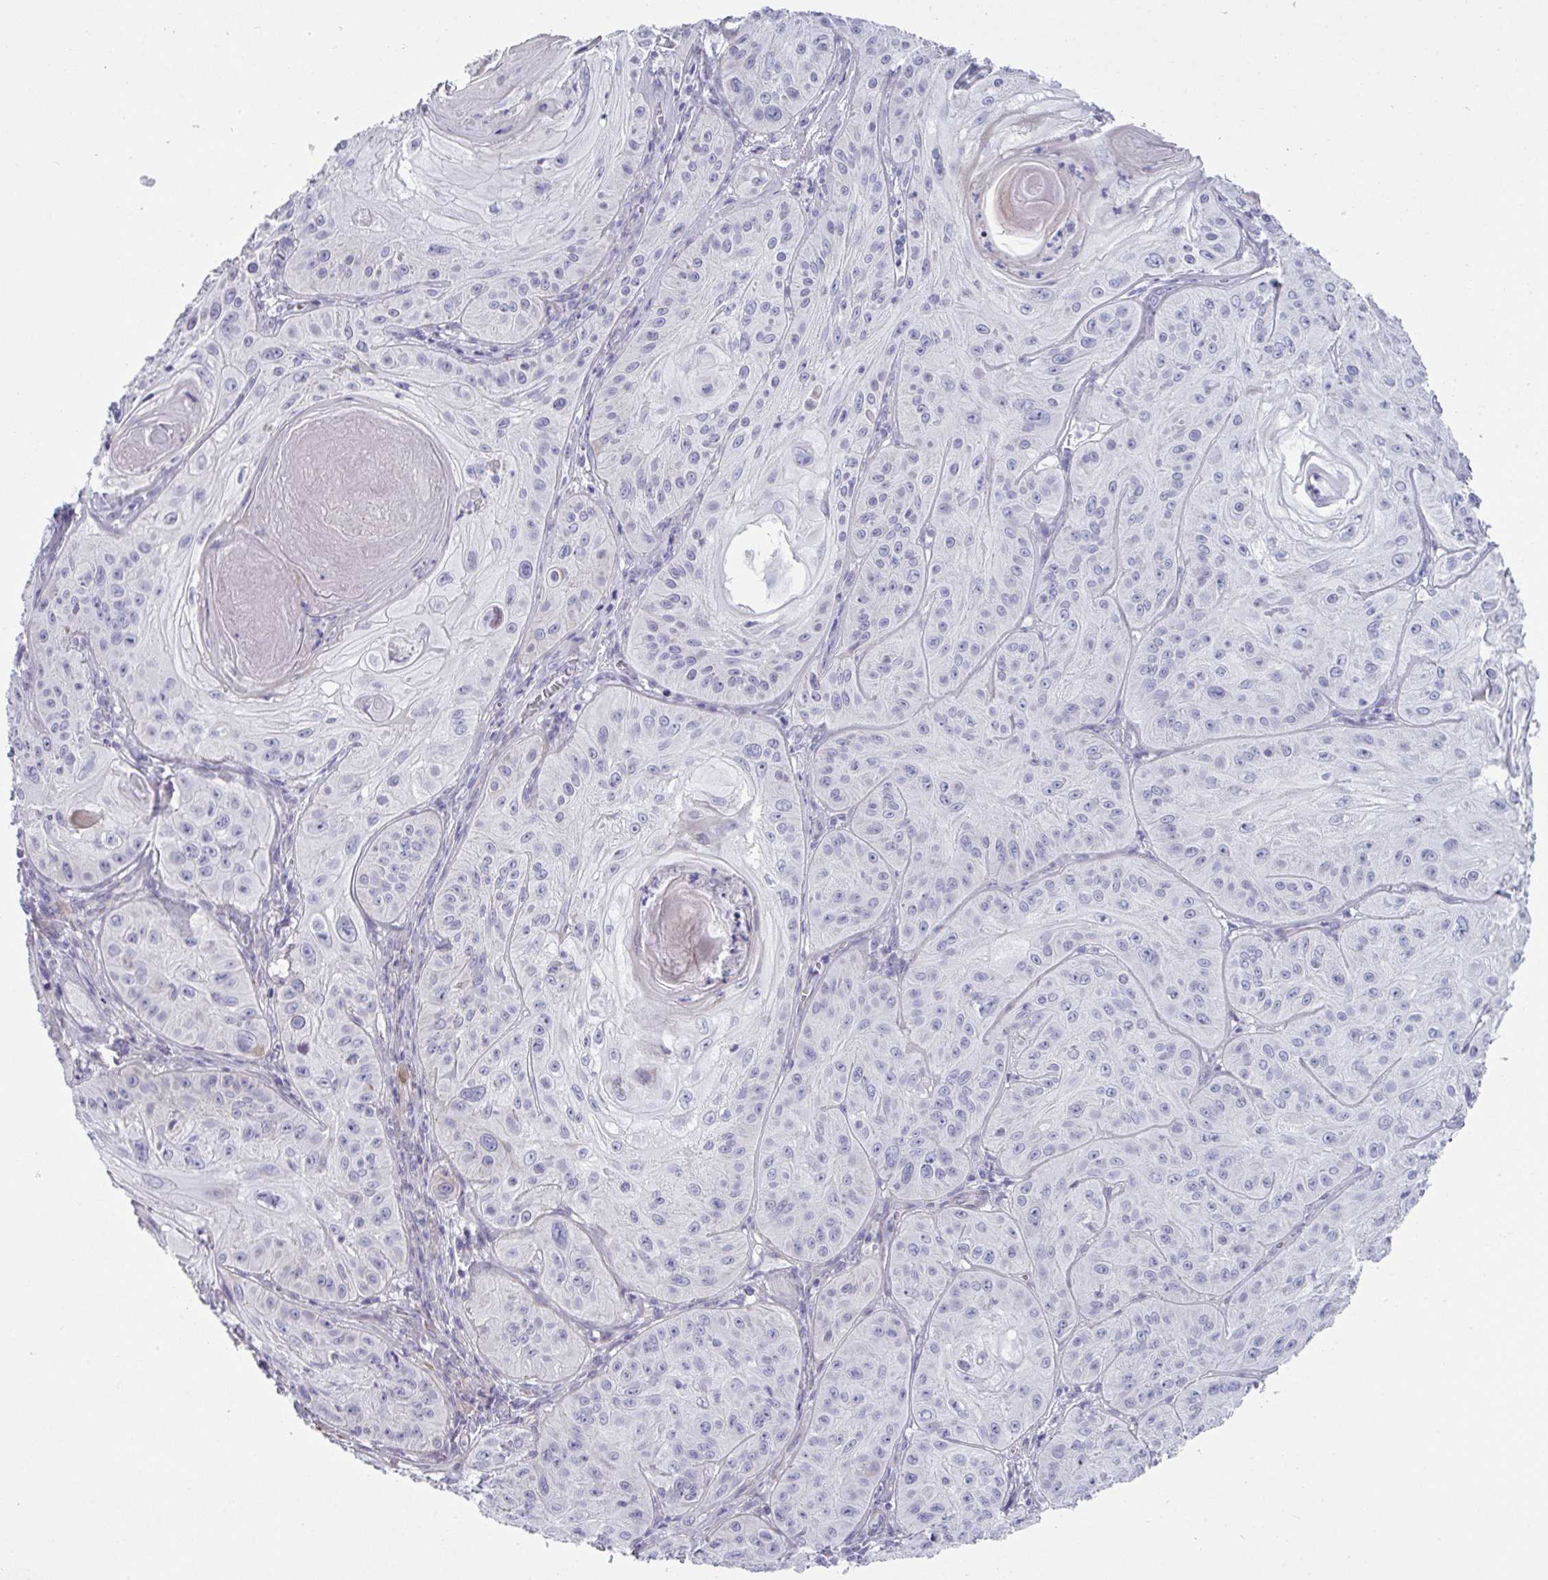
{"staining": {"intensity": "negative", "quantity": "none", "location": "none"}, "tissue": "skin cancer", "cell_type": "Tumor cells", "image_type": "cancer", "snomed": [{"axis": "morphology", "description": "Squamous cell carcinoma, NOS"}, {"axis": "topography", "description": "Skin"}], "caption": "Image shows no significant protein staining in tumor cells of skin cancer.", "gene": "OR5P3", "patient": {"sex": "male", "age": 85}}